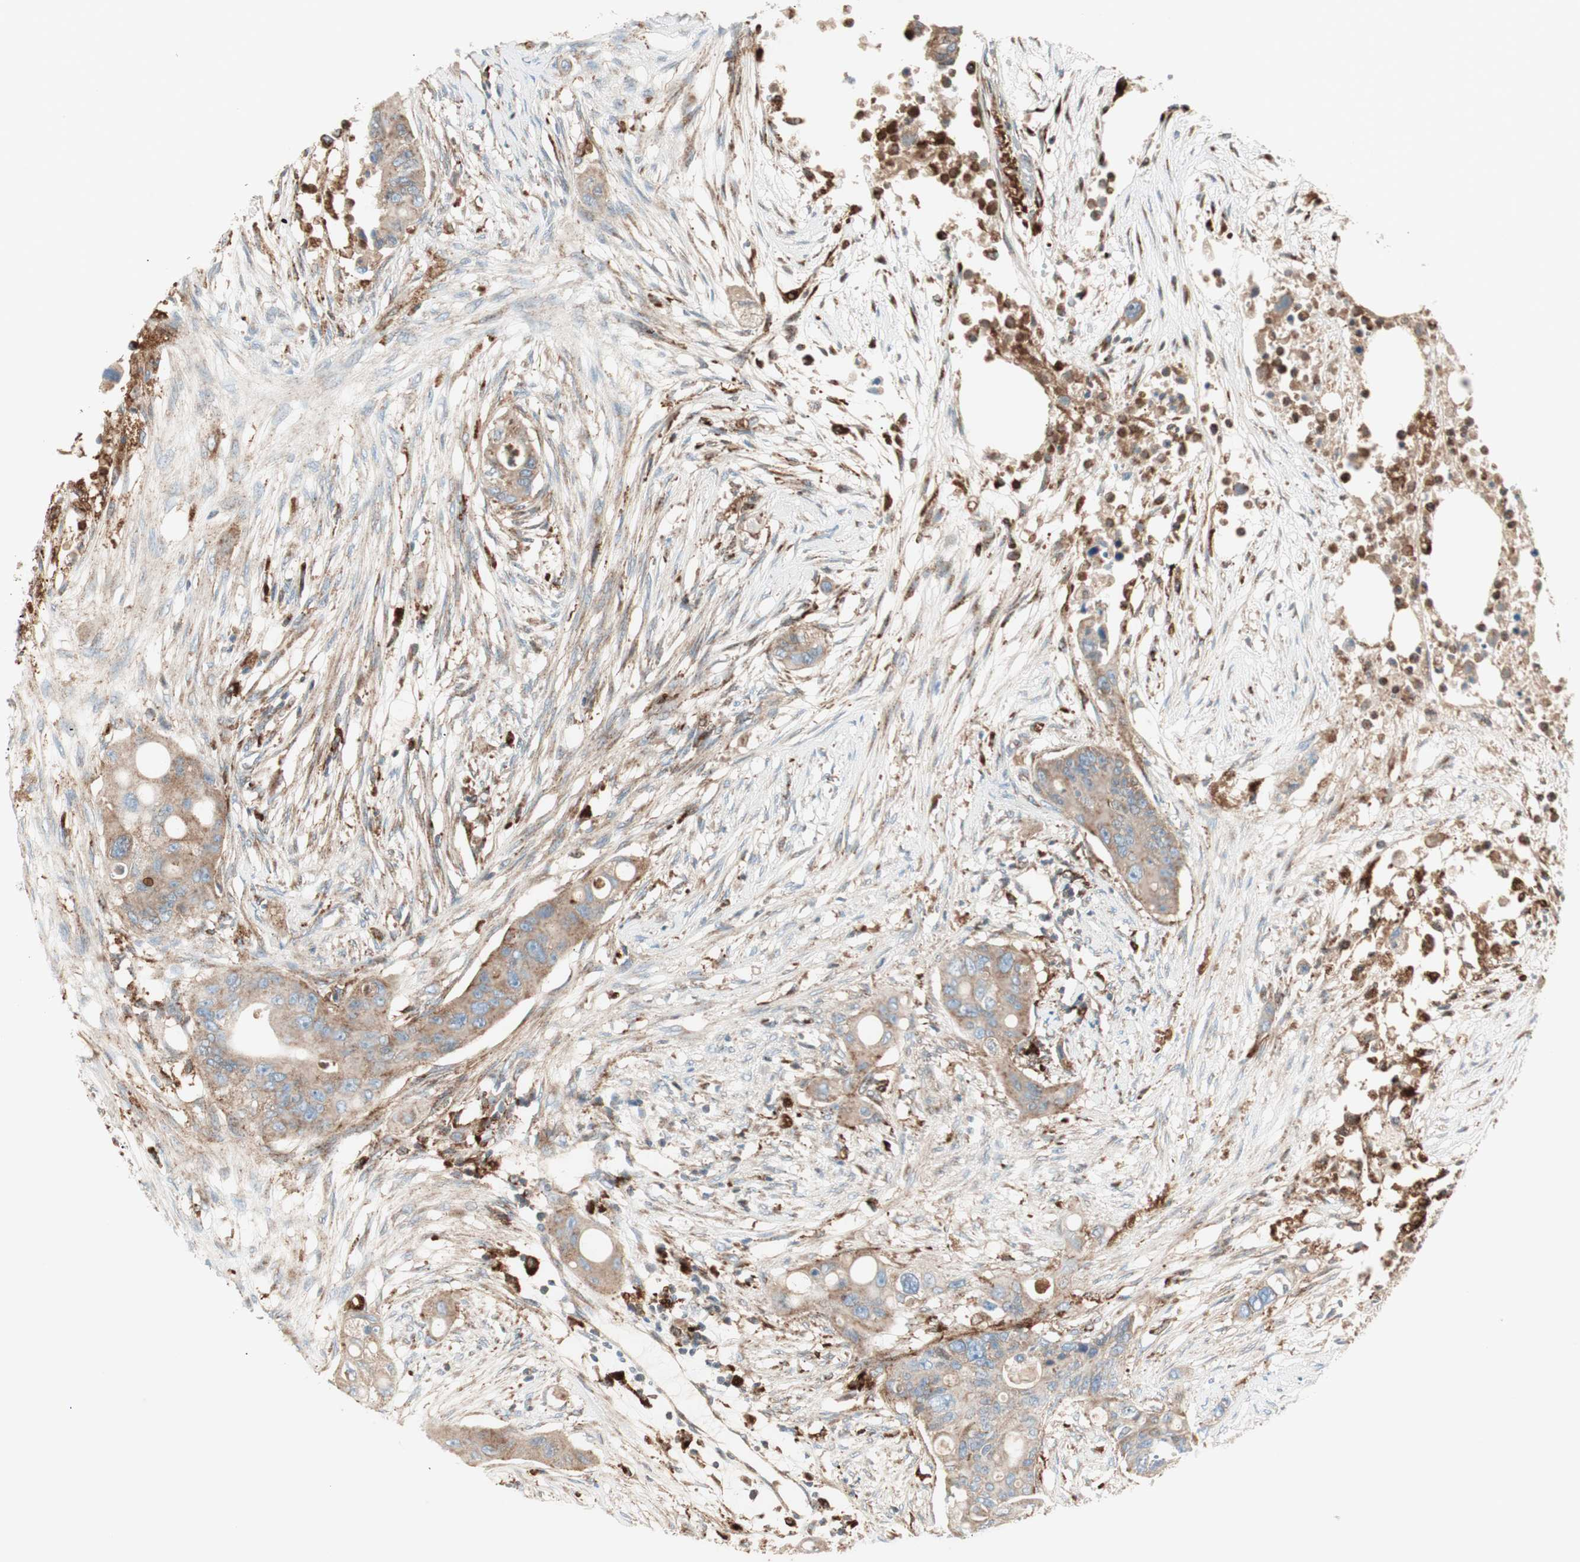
{"staining": {"intensity": "weak", "quantity": ">75%", "location": "cytoplasmic/membranous"}, "tissue": "colorectal cancer", "cell_type": "Tumor cells", "image_type": "cancer", "snomed": [{"axis": "morphology", "description": "Adenocarcinoma, NOS"}, {"axis": "topography", "description": "Colon"}], "caption": "This photomicrograph shows colorectal cancer stained with immunohistochemistry to label a protein in brown. The cytoplasmic/membranous of tumor cells show weak positivity for the protein. Nuclei are counter-stained blue.", "gene": "ATP6V1G1", "patient": {"sex": "female", "age": 57}}